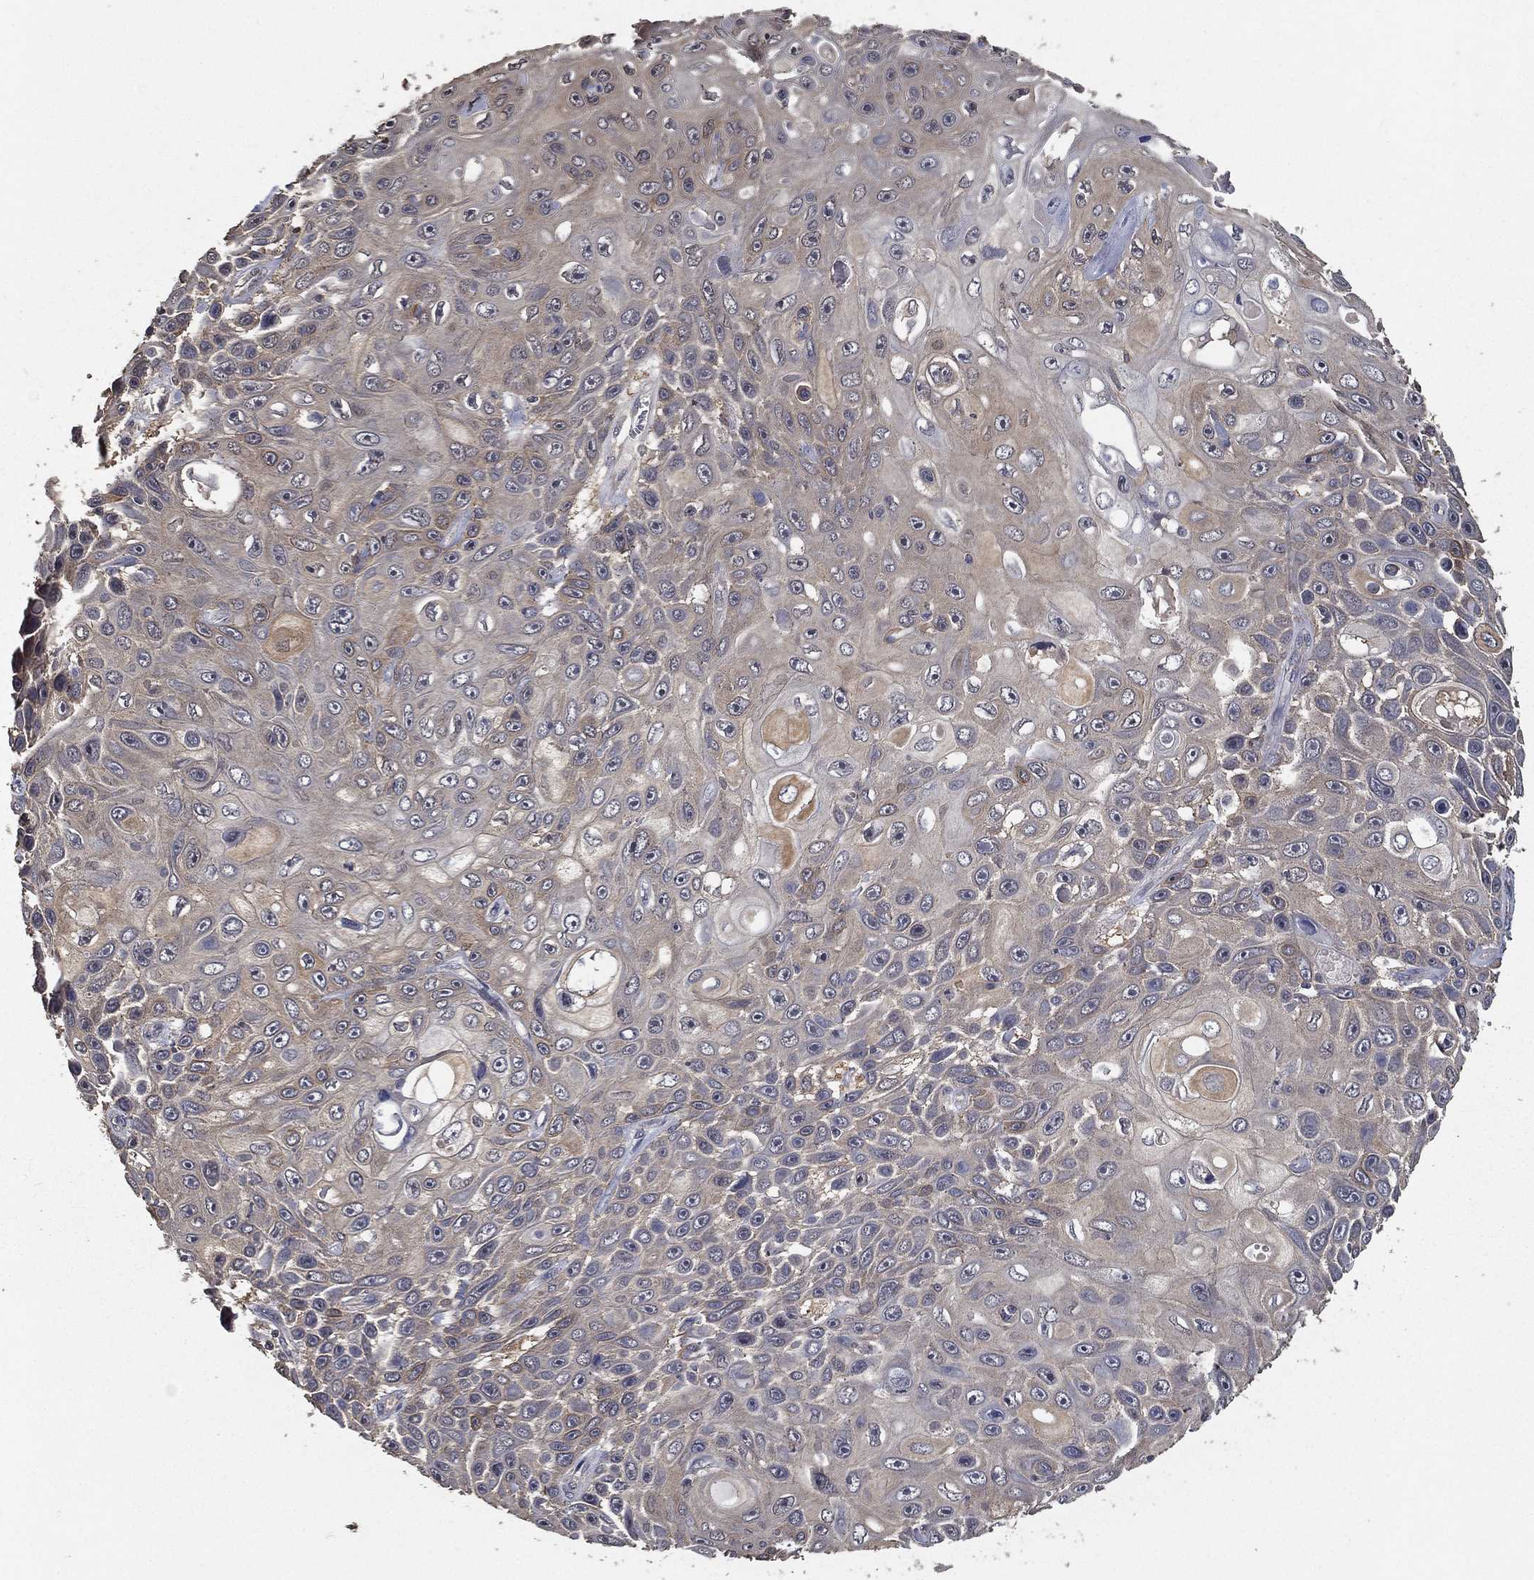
{"staining": {"intensity": "weak", "quantity": "<25%", "location": "cytoplasmic/membranous"}, "tissue": "skin cancer", "cell_type": "Tumor cells", "image_type": "cancer", "snomed": [{"axis": "morphology", "description": "Squamous cell carcinoma, NOS"}, {"axis": "topography", "description": "Skin"}], "caption": "Skin cancer was stained to show a protein in brown. There is no significant expression in tumor cells.", "gene": "PCNT", "patient": {"sex": "male", "age": 82}}